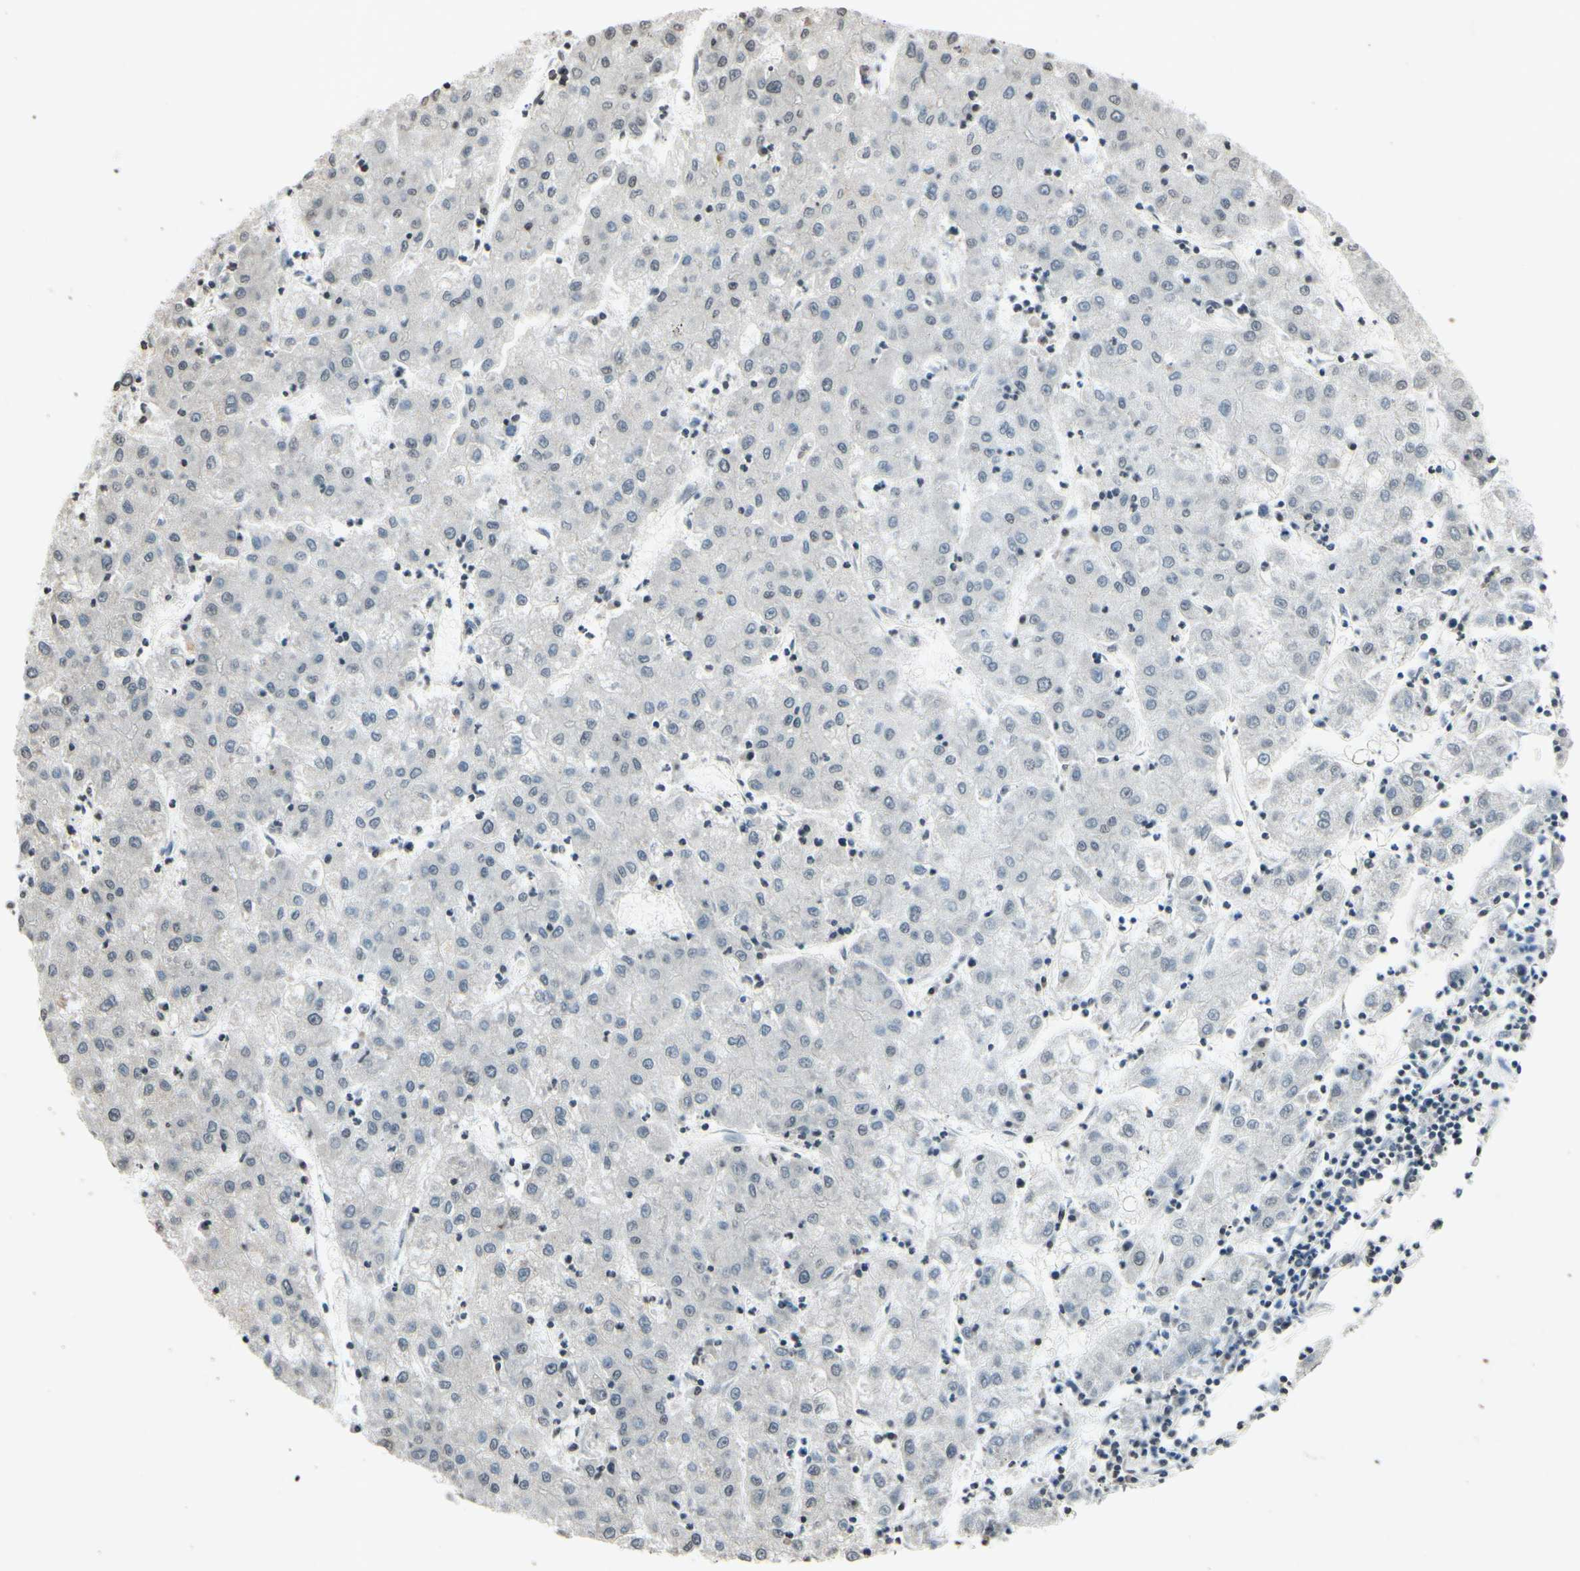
{"staining": {"intensity": "weak", "quantity": "25%-75%", "location": "cytoplasmic/membranous"}, "tissue": "liver cancer", "cell_type": "Tumor cells", "image_type": "cancer", "snomed": [{"axis": "morphology", "description": "Carcinoma, Hepatocellular, NOS"}, {"axis": "topography", "description": "Liver"}], "caption": "Protein staining exhibits weak cytoplasmic/membranous positivity in approximately 25%-75% of tumor cells in liver cancer (hepatocellular carcinoma).", "gene": "CLDN11", "patient": {"sex": "male", "age": 72}}